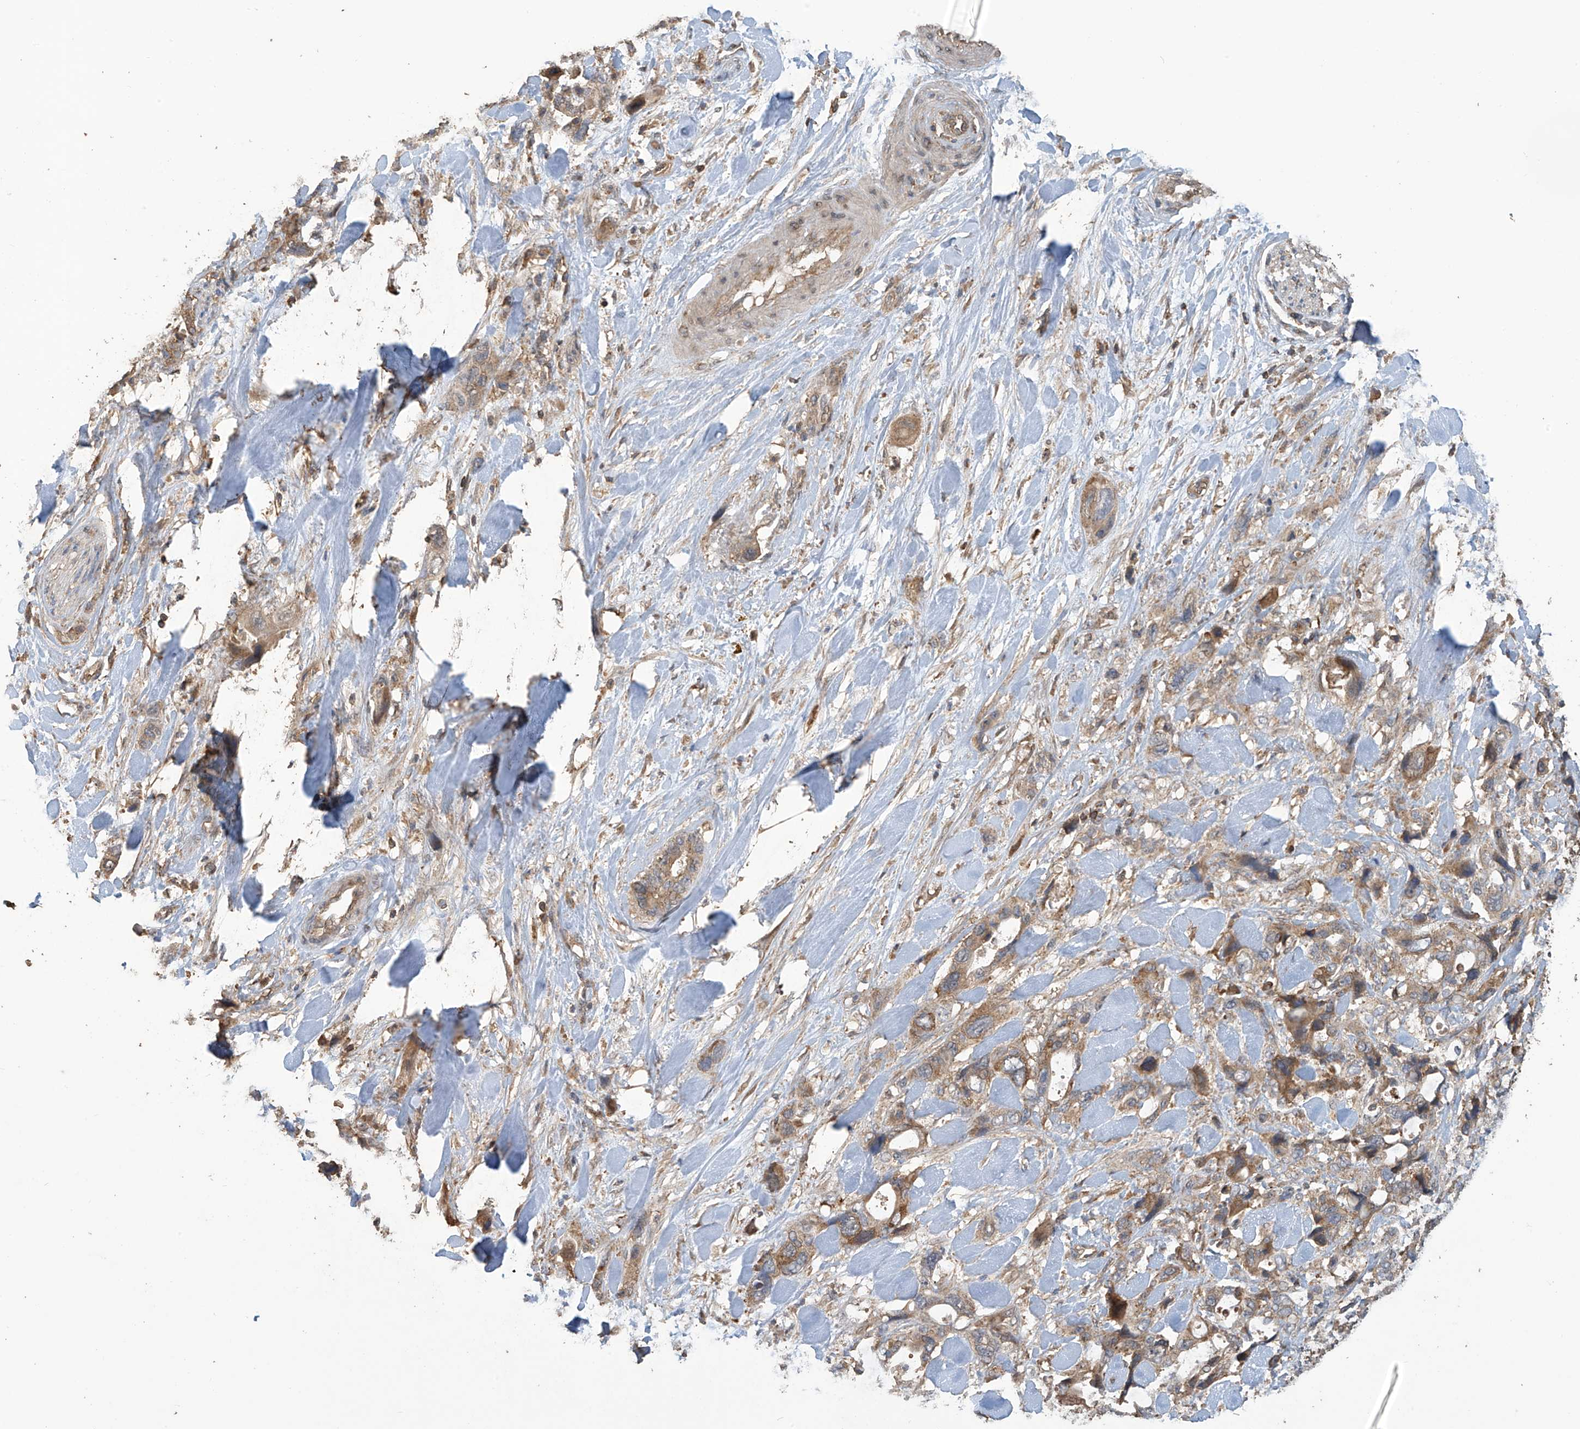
{"staining": {"intensity": "moderate", "quantity": ">75%", "location": "cytoplasmic/membranous"}, "tissue": "pancreatic cancer", "cell_type": "Tumor cells", "image_type": "cancer", "snomed": [{"axis": "morphology", "description": "Adenocarcinoma, NOS"}, {"axis": "topography", "description": "Pancreas"}], "caption": "A brown stain highlights moderate cytoplasmic/membranous staining of a protein in pancreatic adenocarcinoma tumor cells. (brown staining indicates protein expression, while blue staining denotes nuclei).", "gene": "COX10", "patient": {"sex": "male", "age": 46}}